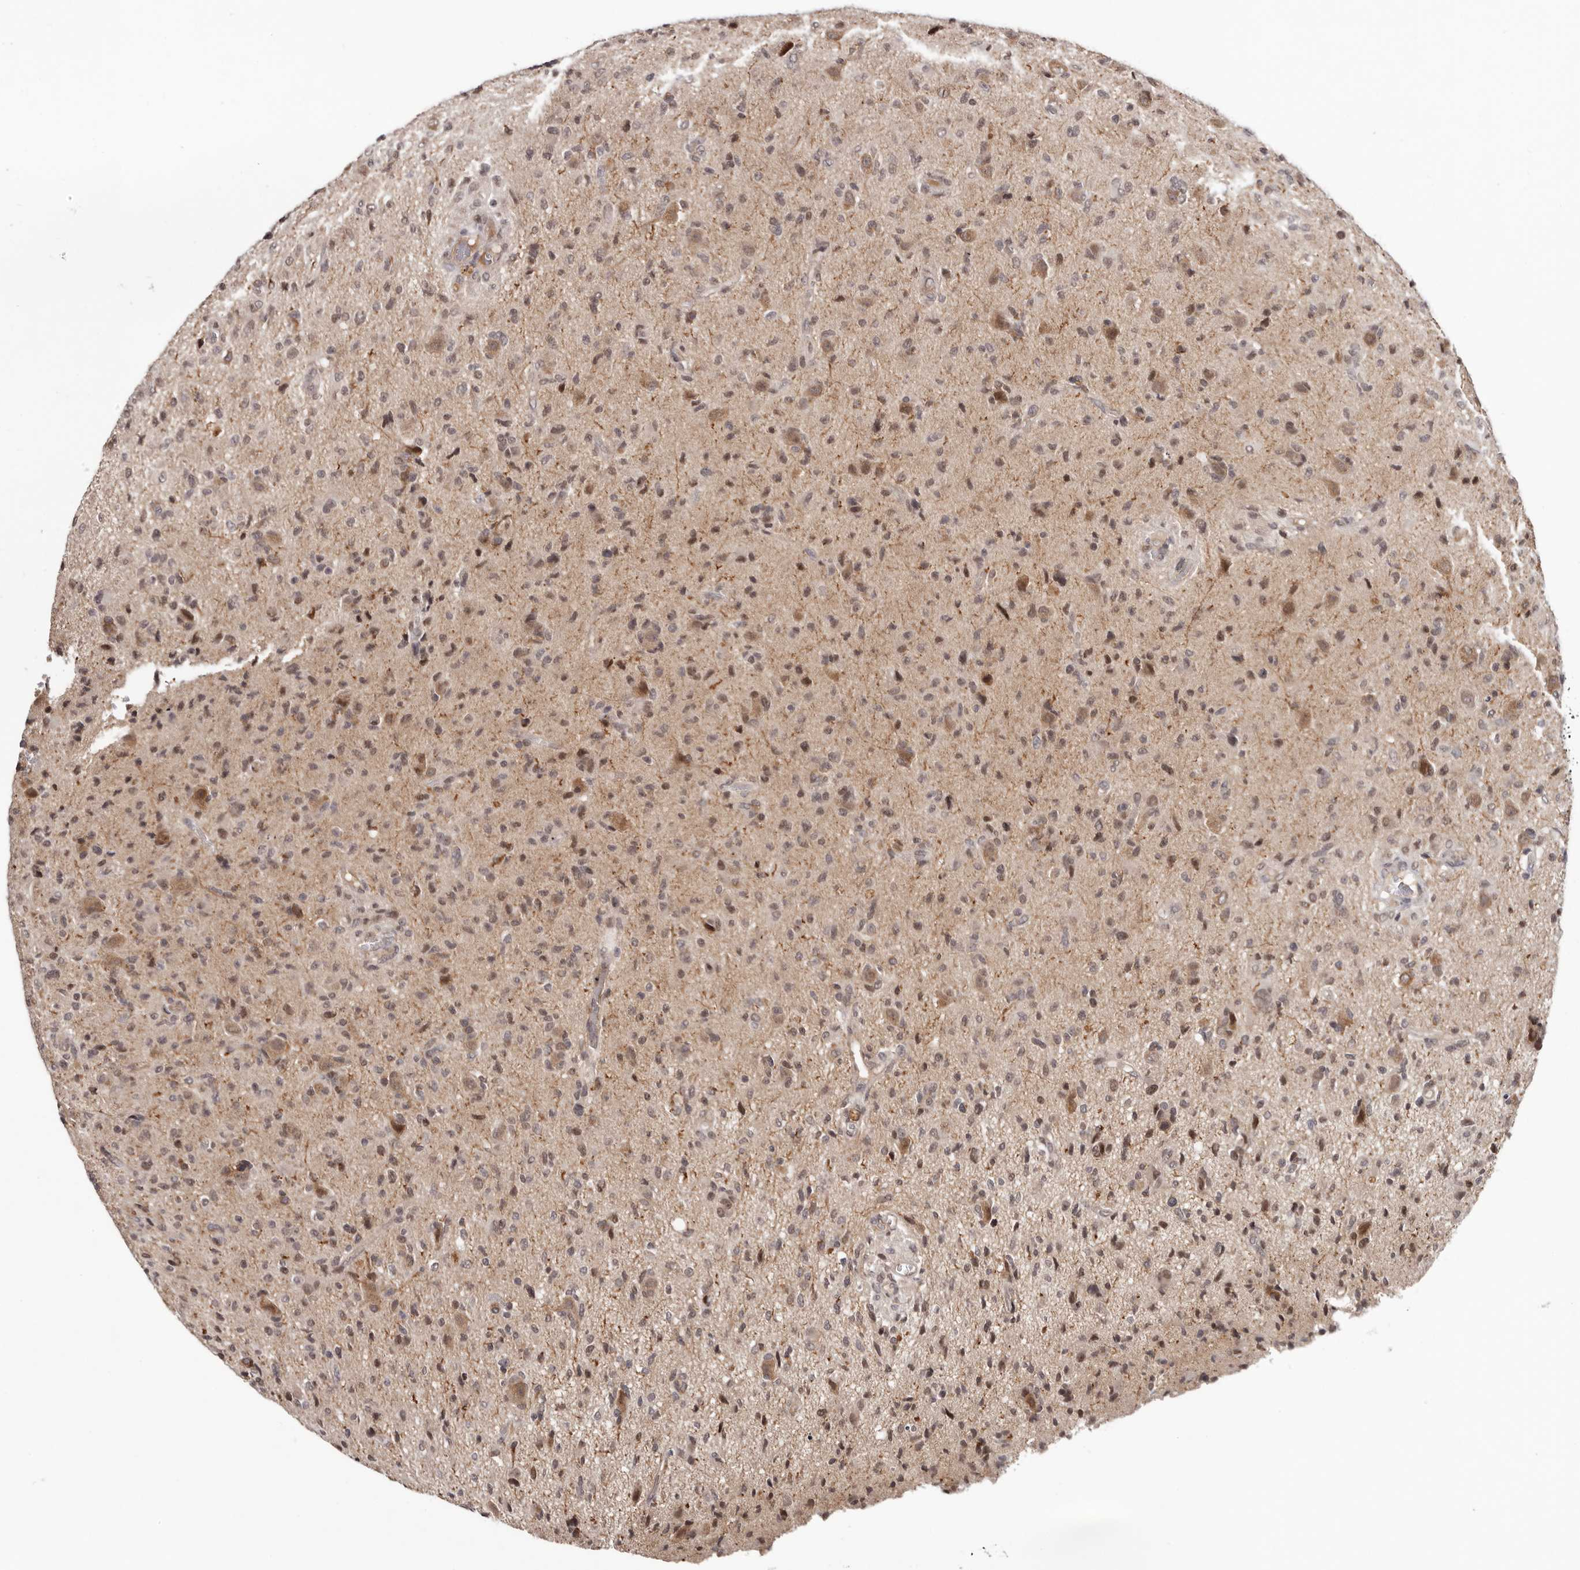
{"staining": {"intensity": "moderate", "quantity": "25%-75%", "location": "cytoplasmic/membranous,nuclear"}, "tissue": "glioma", "cell_type": "Tumor cells", "image_type": "cancer", "snomed": [{"axis": "morphology", "description": "Glioma, malignant, High grade"}, {"axis": "topography", "description": "Brain"}], "caption": "The histopathology image displays staining of high-grade glioma (malignant), revealing moderate cytoplasmic/membranous and nuclear protein staining (brown color) within tumor cells.", "gene": "TBX5", "patient": {"sex": "female", "age": 57}}